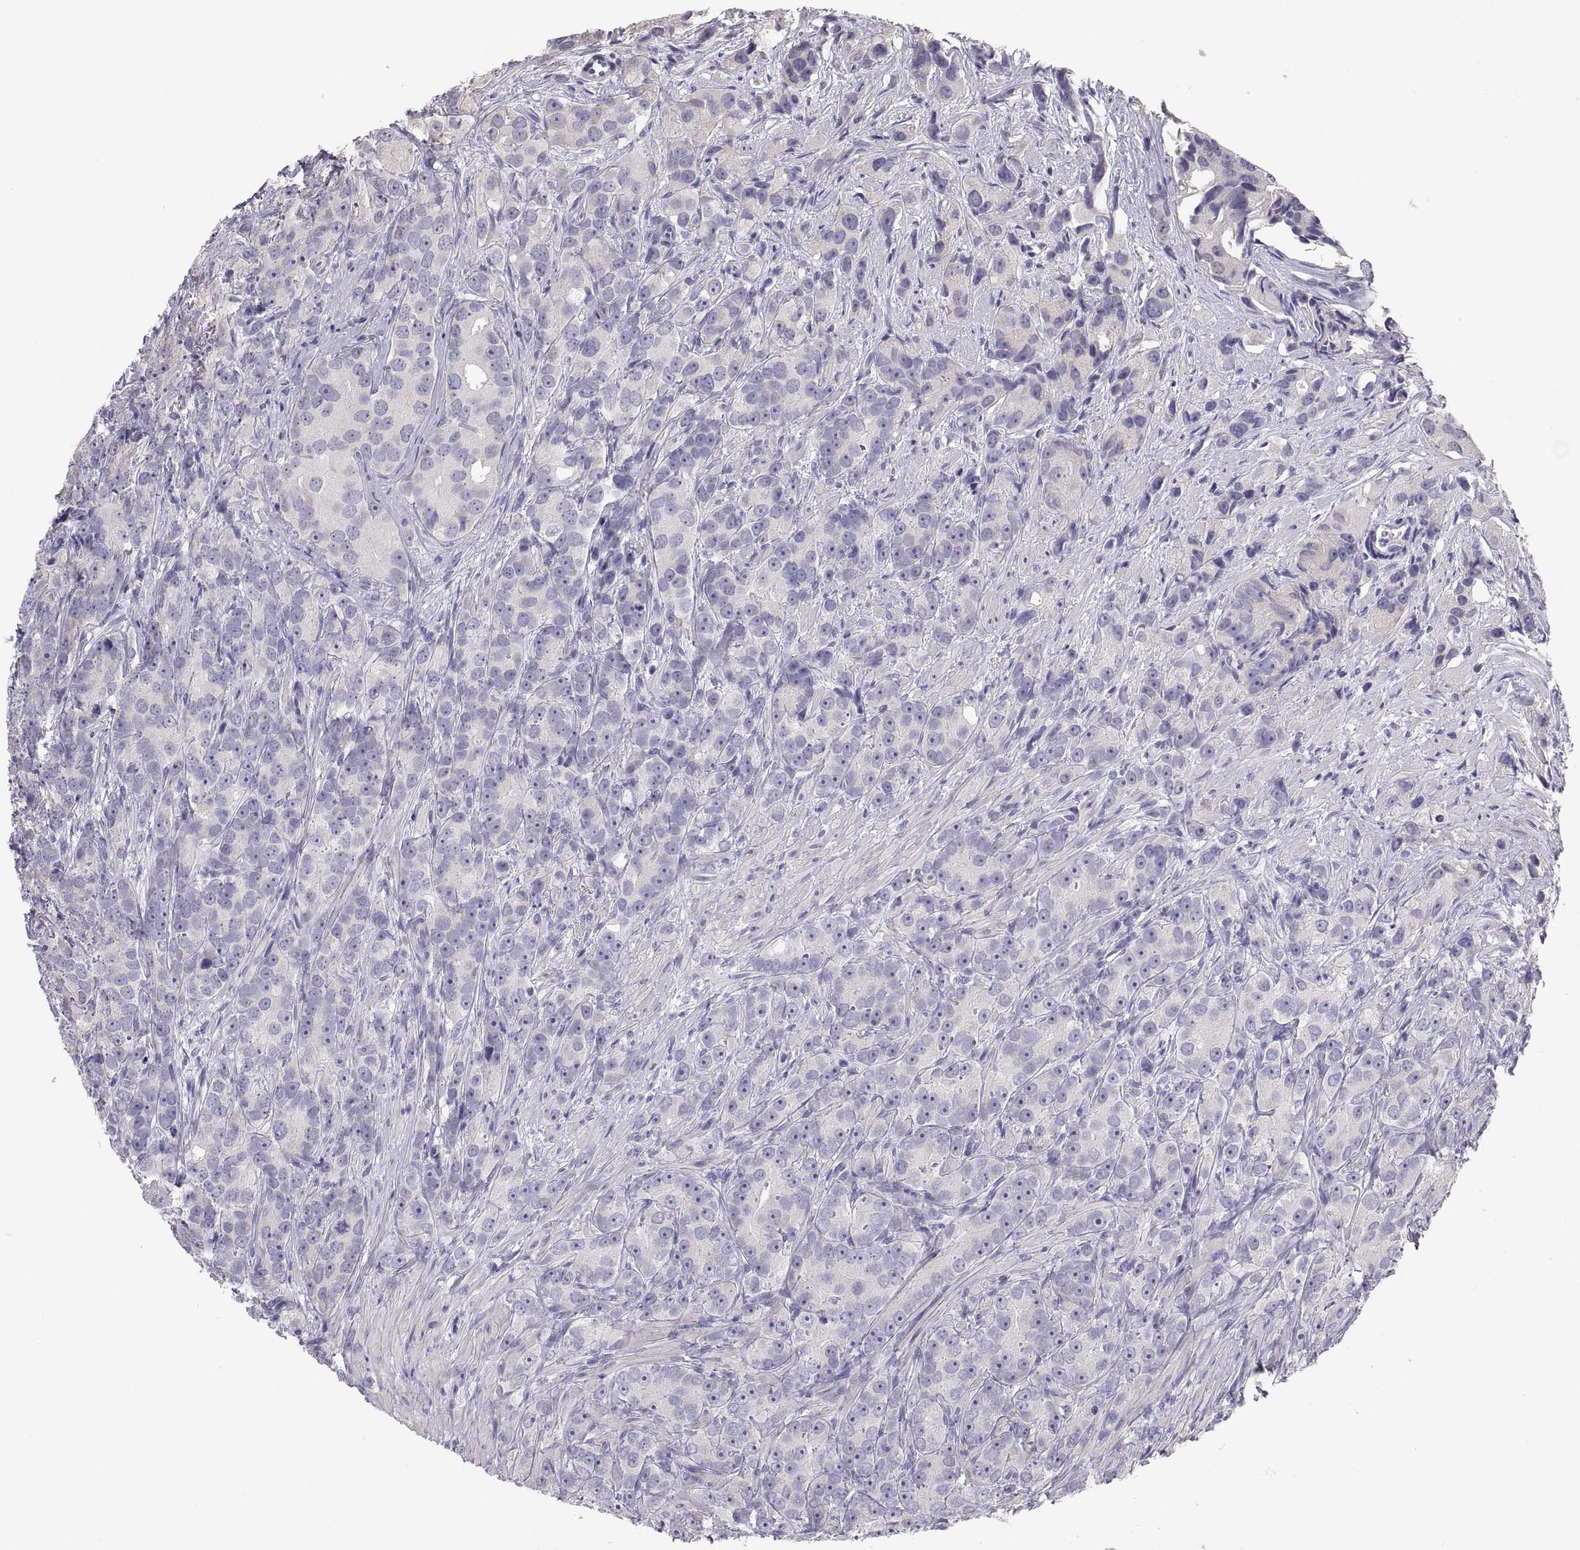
{"staining": {"intensity": "negative", "quantity": "none", "location": "none"}, "tissue": "prostate cancer", "cell_type": "Tumor cells", "image_type": "cancer", "snomed": [{"axis": "morphology", "description": "Adenocarcinoma, High grade"}, {"axis": "topography", "description": "Prostate"}], "caption": "Immunohistochemistry micrograph of human prostate high-grade adenocarcinoma stained for a protein (brown), which displays no staining in tumor cells.", "gene": "FAM170A", "patient": {"sex": "male", "age": 90}}